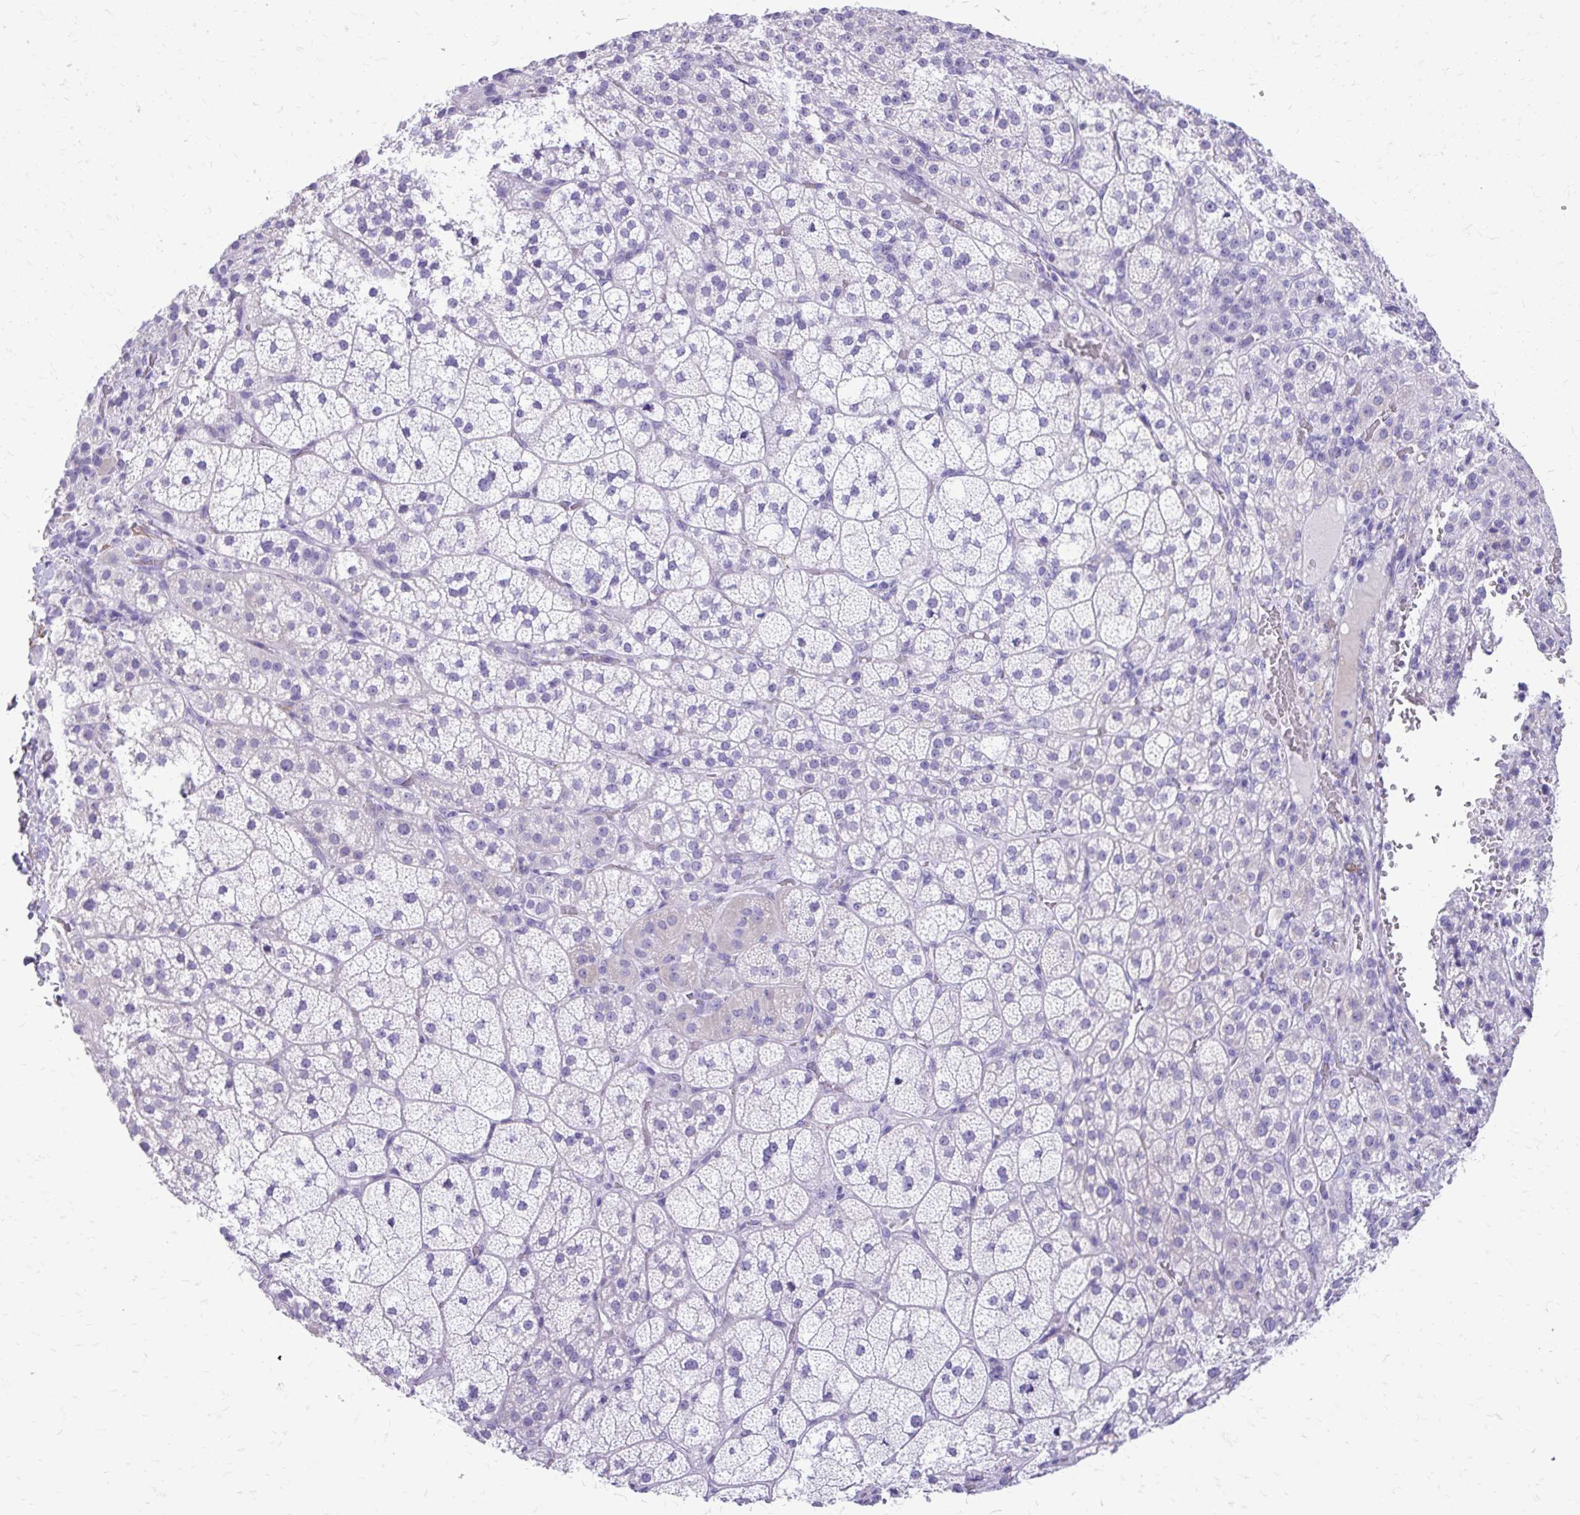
{"staining": {"intensity": "negative", "quantity": "none", "location": "none"}, "tissue": "adrenal gland", "cell_type": "Glandular cells", "image_type": "normal", "snomed": [{"axis": "morphology", "description": "Normal tissue, NOS"}, {"axis": "topography", "description": "Adrenal gland"}], "caption": "Photomicrograph shows no significant protein positivity in glandular cells of normal adrenal gland. (Brightfield microscopy of DAB (3,3'-diaminobenzidine) immunohistochemistry at high magnification).", "gene": "SATL1", "patient": {"sex": "female", "age": 60}}